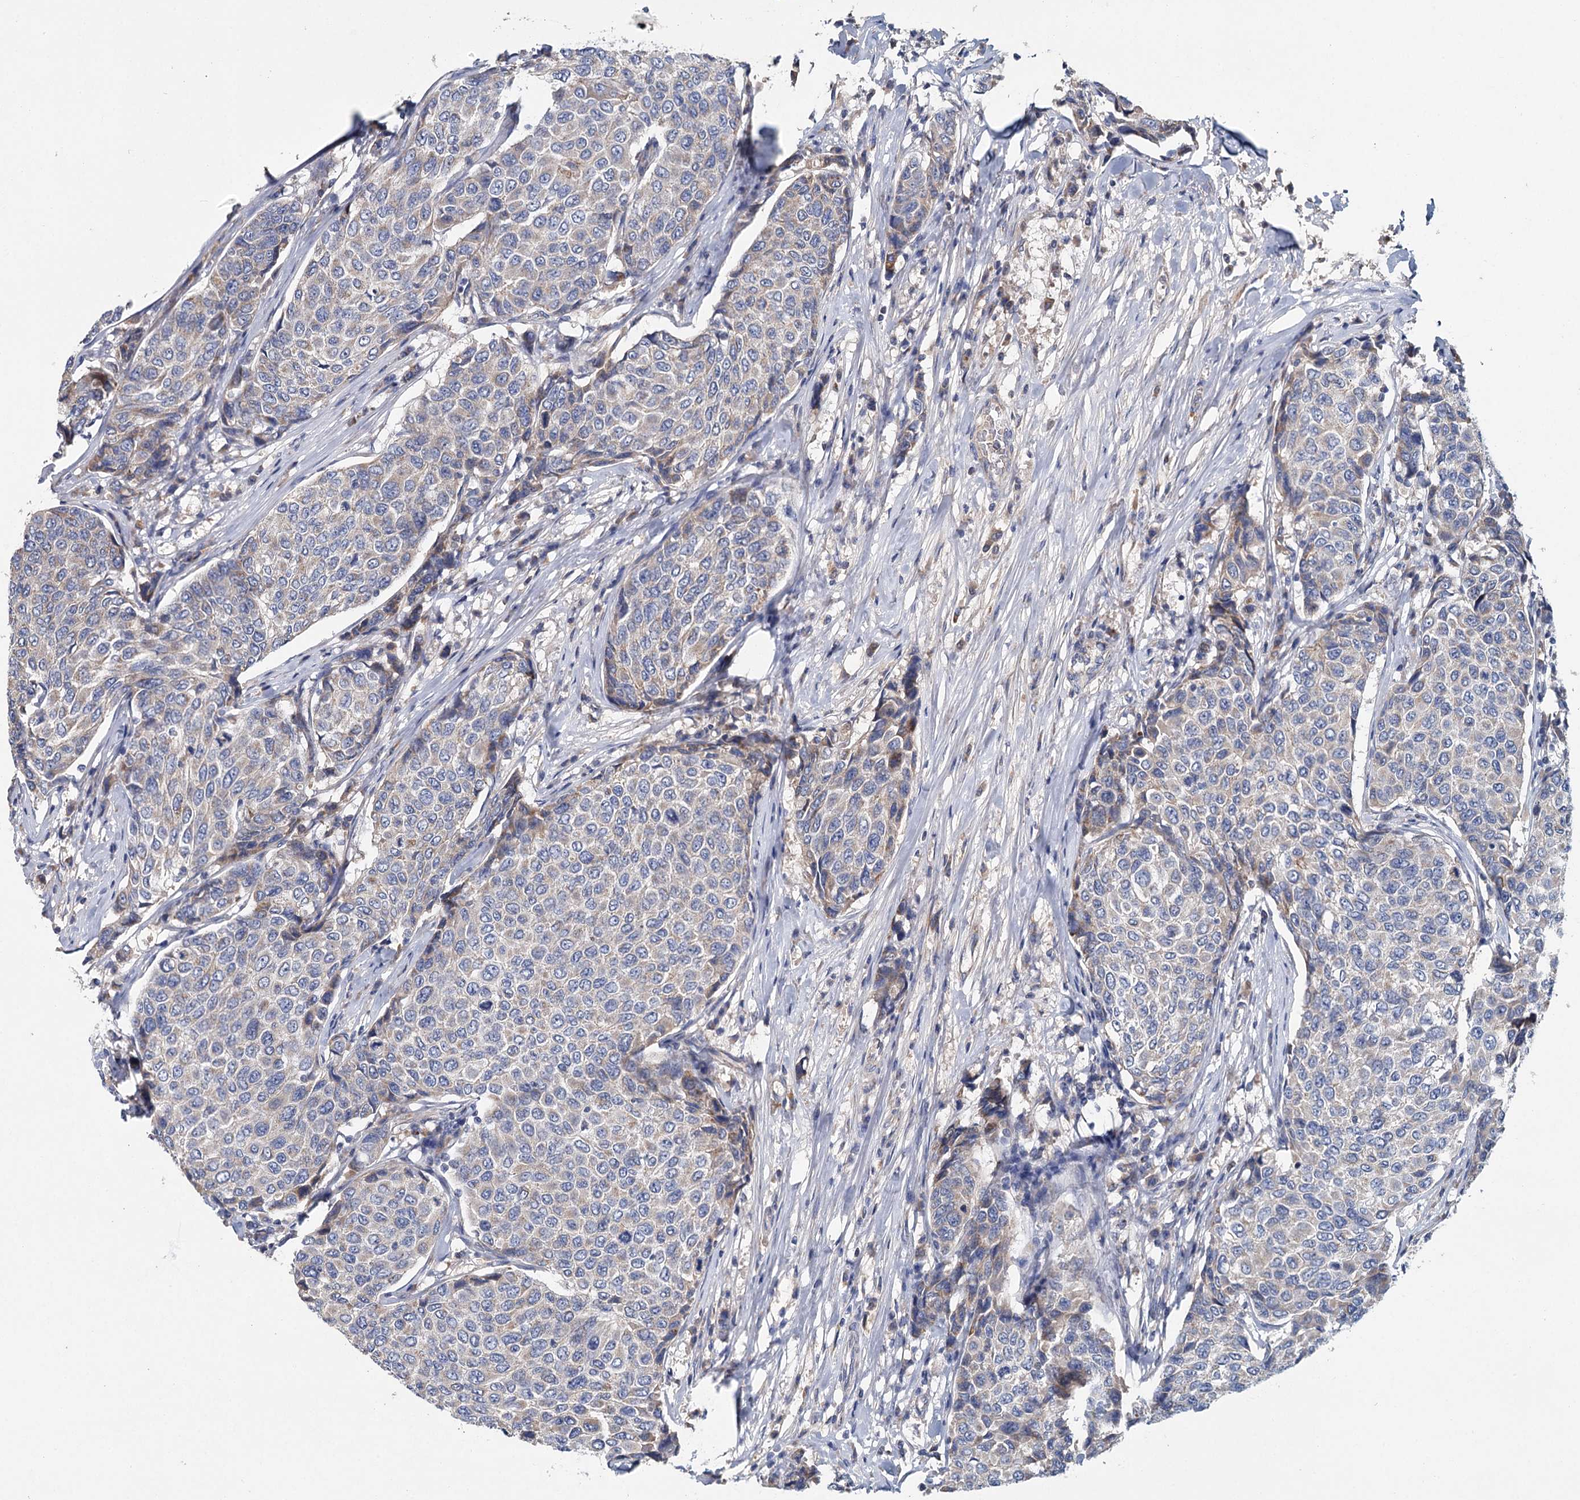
{"staining": {"intensity": "negative", "quantity": "none", "location": "none"}, "tissue": "breast cancer", "cell_type": "Tumor cells", "image_type": "cancer", "snomed": [{"axis": "morphology", "description": "Duct carcinoma"}, {"axis": "topography", "description": "Breast"}], "caption": "DAB (3,3'-diaminobenzidine) immunohistochemical staining of invasive ductal carcinoma (breast) reveals no significant expression in tumor cells. Nuclei are stained in blue.", "gene": "ANKRD16", "patient": {"sex": "female", "age": 55}}